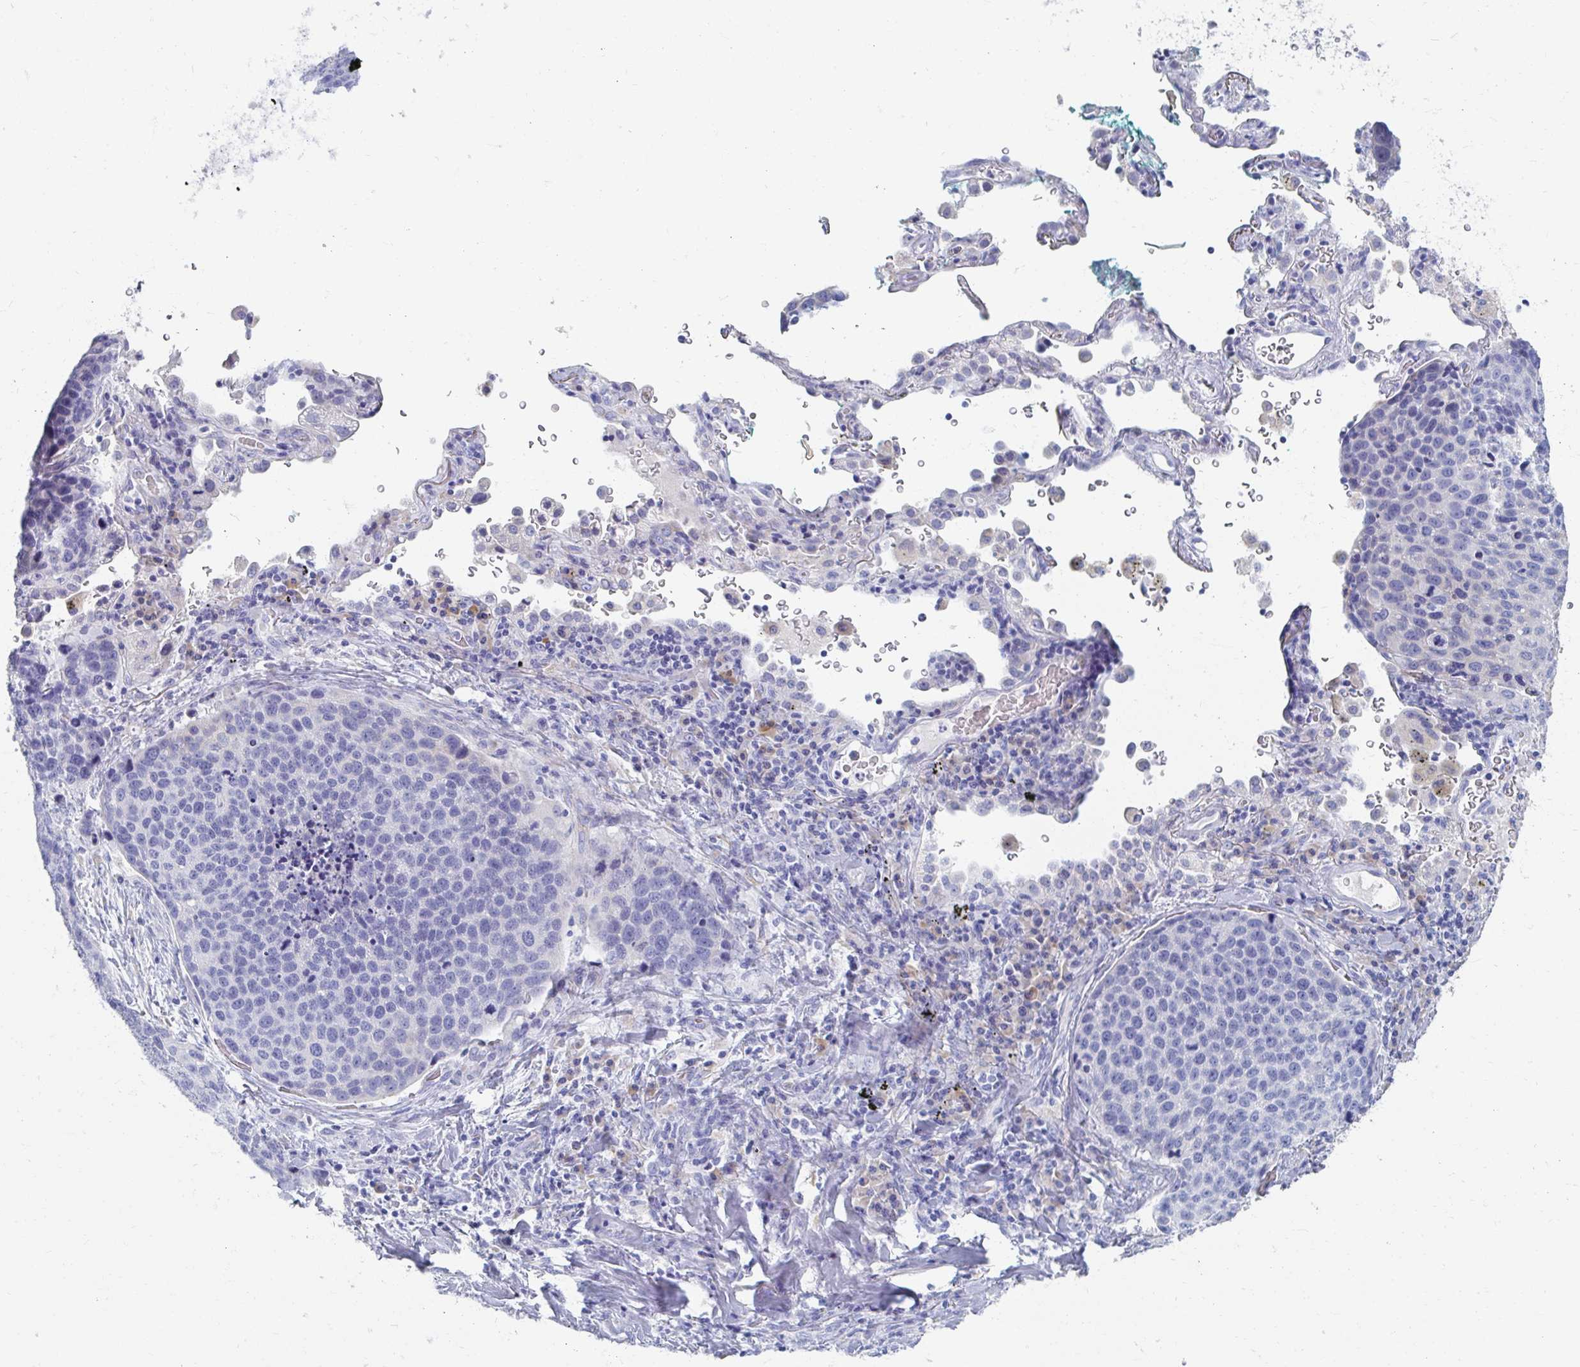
{"staining": {"intensity": "negative", "quantity": "none", "location": "none"}, "tissue": "lung cancer", "cell_type": "Tumor cells", "image_type": "cancer", "snomed": [{"axis": "morphology", "description": "Squamous cell carcinoma, NOS"}, {"axis": "topography", "description": "Lymph node"}, {"axis": "topography", "description": "Lung"}], "caption": "Protein analysis of squamous cell carcinoma (lung) reveals no significant positivity in tumor cells.", "gene": "MYLK2", "patient": {"sex": "male", "age": 61}}